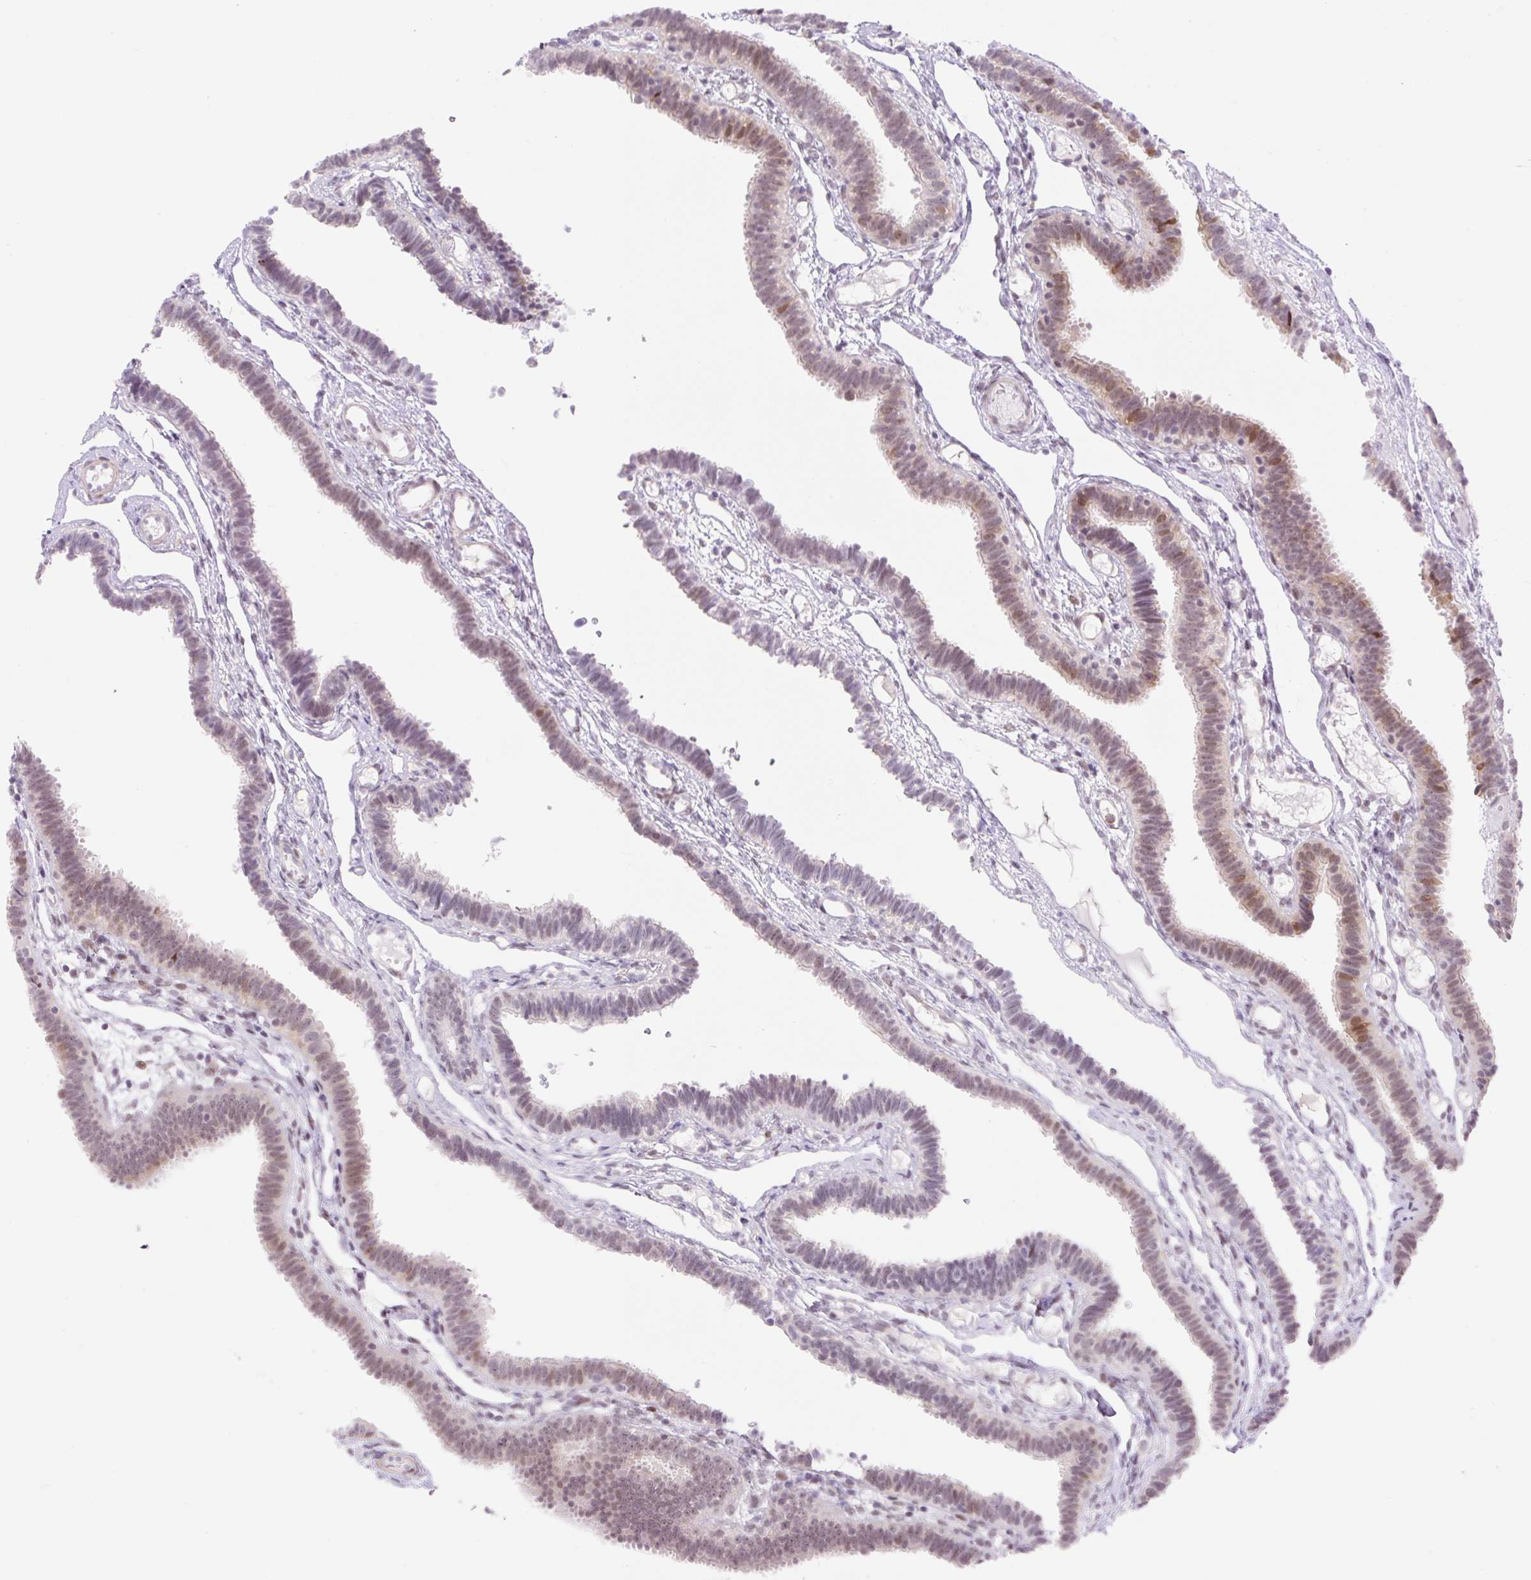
{"staining": {"intensity": "weak", "quantity": "25%-75%", "location": "cytoplasmic/membranous,nuclear"}, "tissue": "fallopian tube", "cell_type": "Glandular cells", "image_type": "normal", "snomed": [{"axis": "morphology", "description": "Normal tissue, NOS"}, {"axis": "topography", "description": "Fallopian tube"}], "caption": "A low amount of weak cytoplasmic/membranous,nuclear staining is seen in about 25%-75% of glandular cells in benign fallopian tube.", "gene": "ENSG00000264668", "patient": {"sex": "female", "age": 37}}